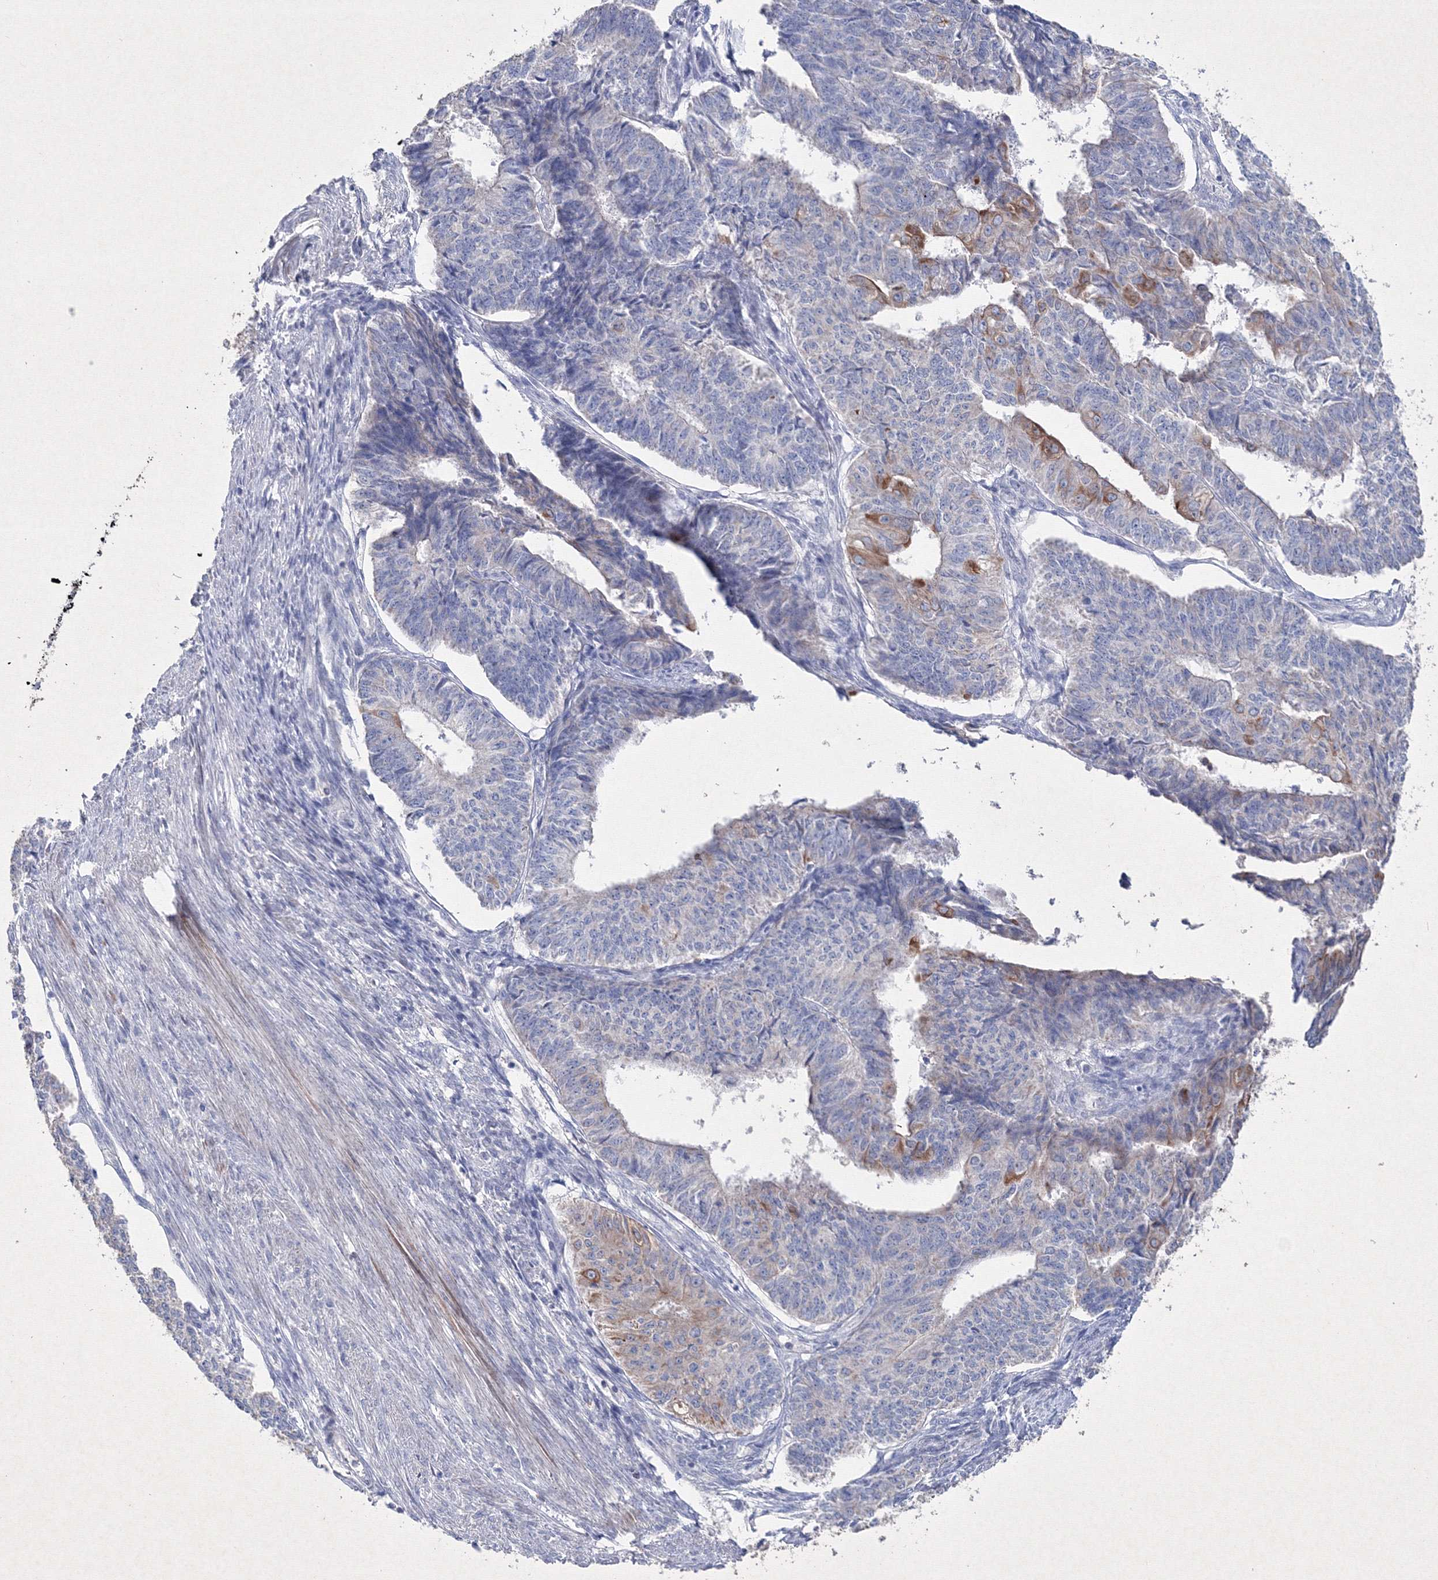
{"staining": {"intensity": "moderate", "quantity": "<25%", "location": "cytoplasmic/membranous"}, "tissue": "endometrial cancer", "cell_type": "Tumor cells", "image_type": "cancer", "snomed": [{"axis": "morphology", "description": "Adenocarcinoma, NOS"}, {"axis": "topography", "description": "Endometrium"}], "caption": "Immunohistochemical staining of human endometrial adenocarcinoma displays low levels of moderate cytoplasmic/membranous protein staining in about <25% of tumor cells.", "gene": "SMIM29", "patient": {"sex": "female", "age": 32}}